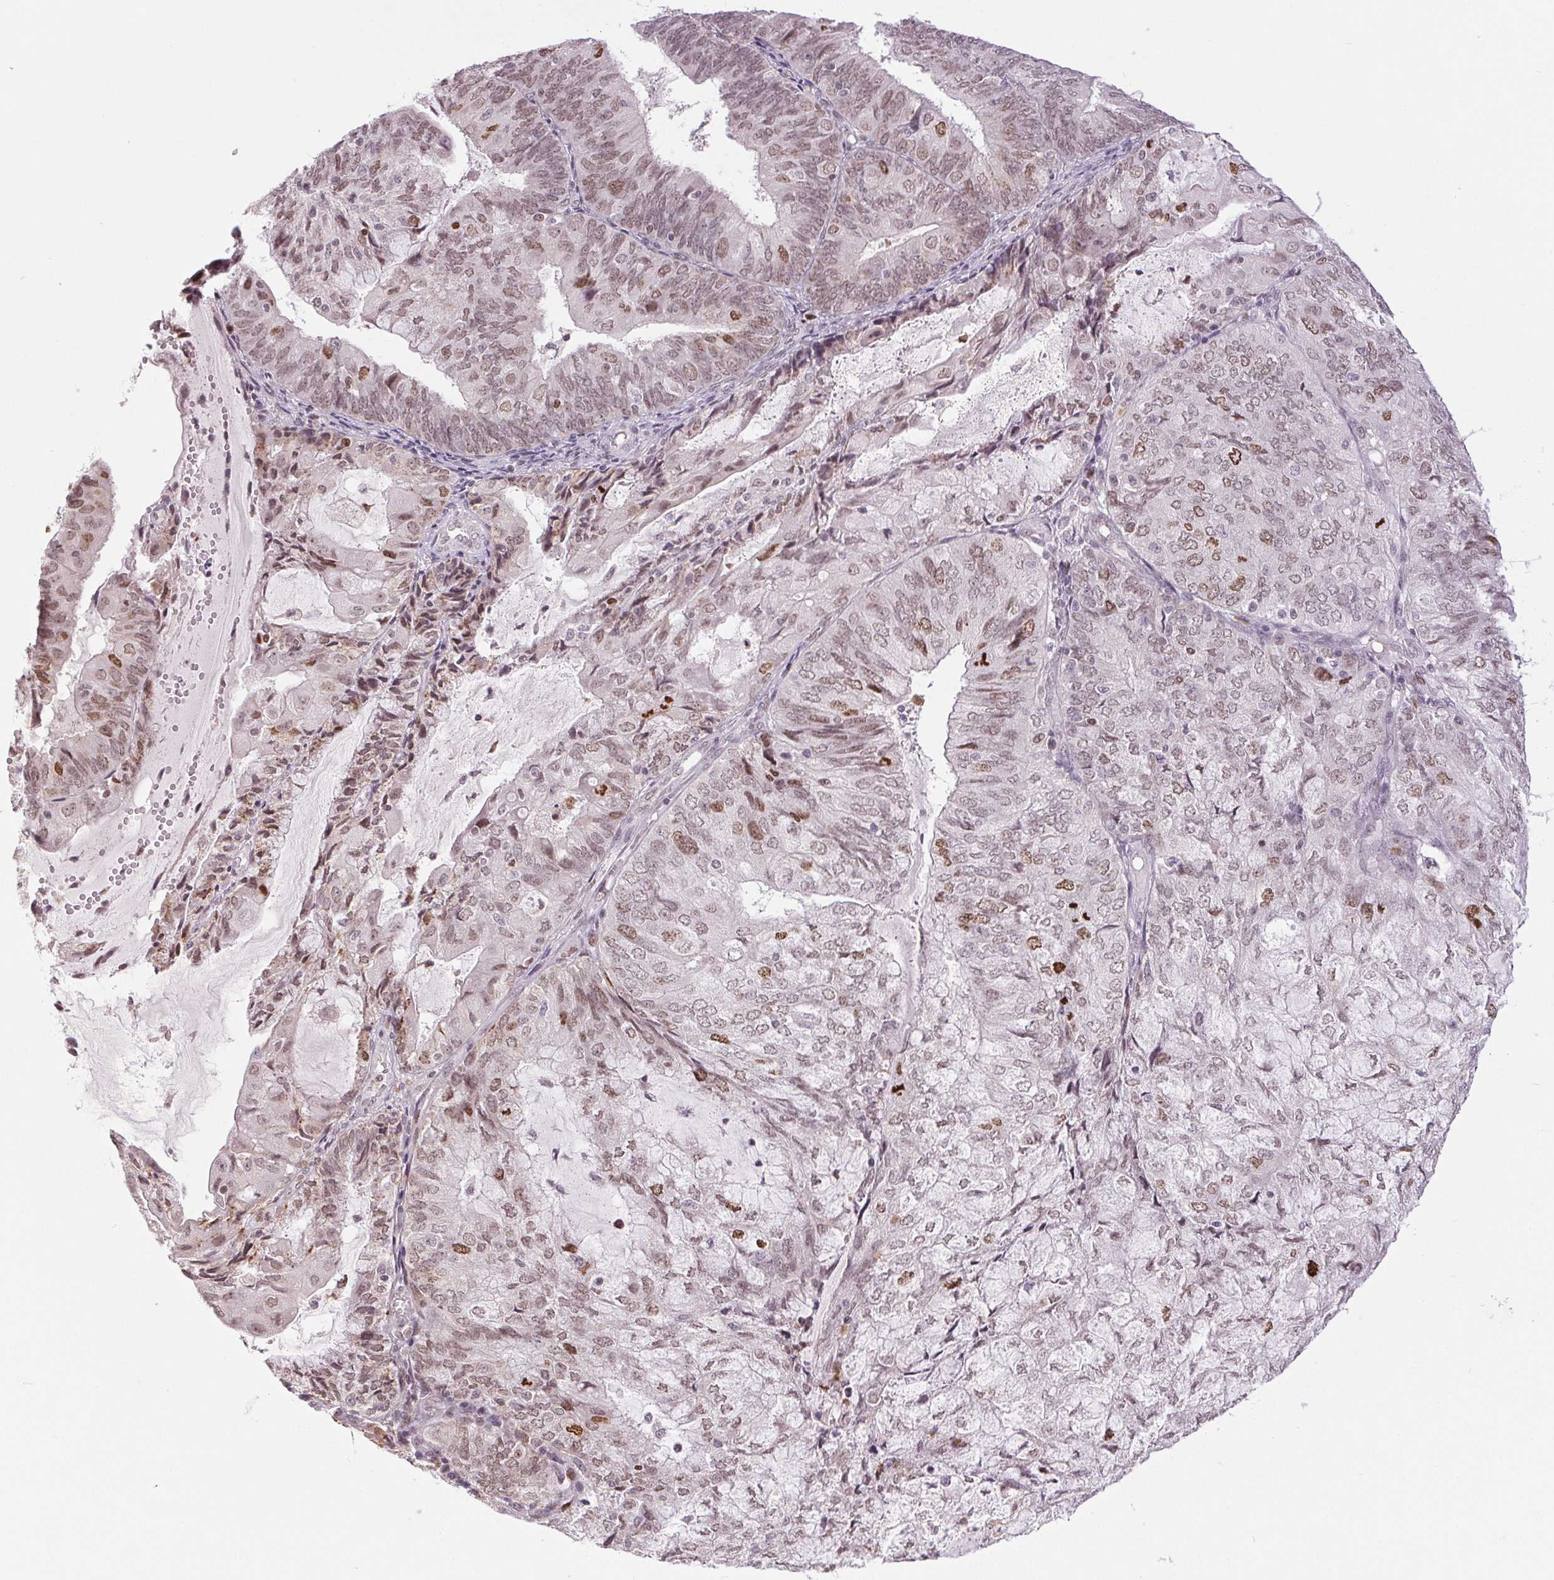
{"staining": {"intensity": "moderate", "quantity": "25%-75%", "location": "nuclear"}, "tissue": "endometrial cancer", "cell_type": "Tumor cells", "image_type": "cancer", "snomed": [{"axis": "morphology", "description": "Adenocarcinoma, NOS"}, {"axis": "topography", "description": "Endometrium"}], "caption": "Tumor cells reveal medium levels of moderate nuclear staining in approximately 25%-75% of cells in endometrial adenocarcinoma.", "gene": "SMIM6", "patient": {"sex": "female", "age": 81}}